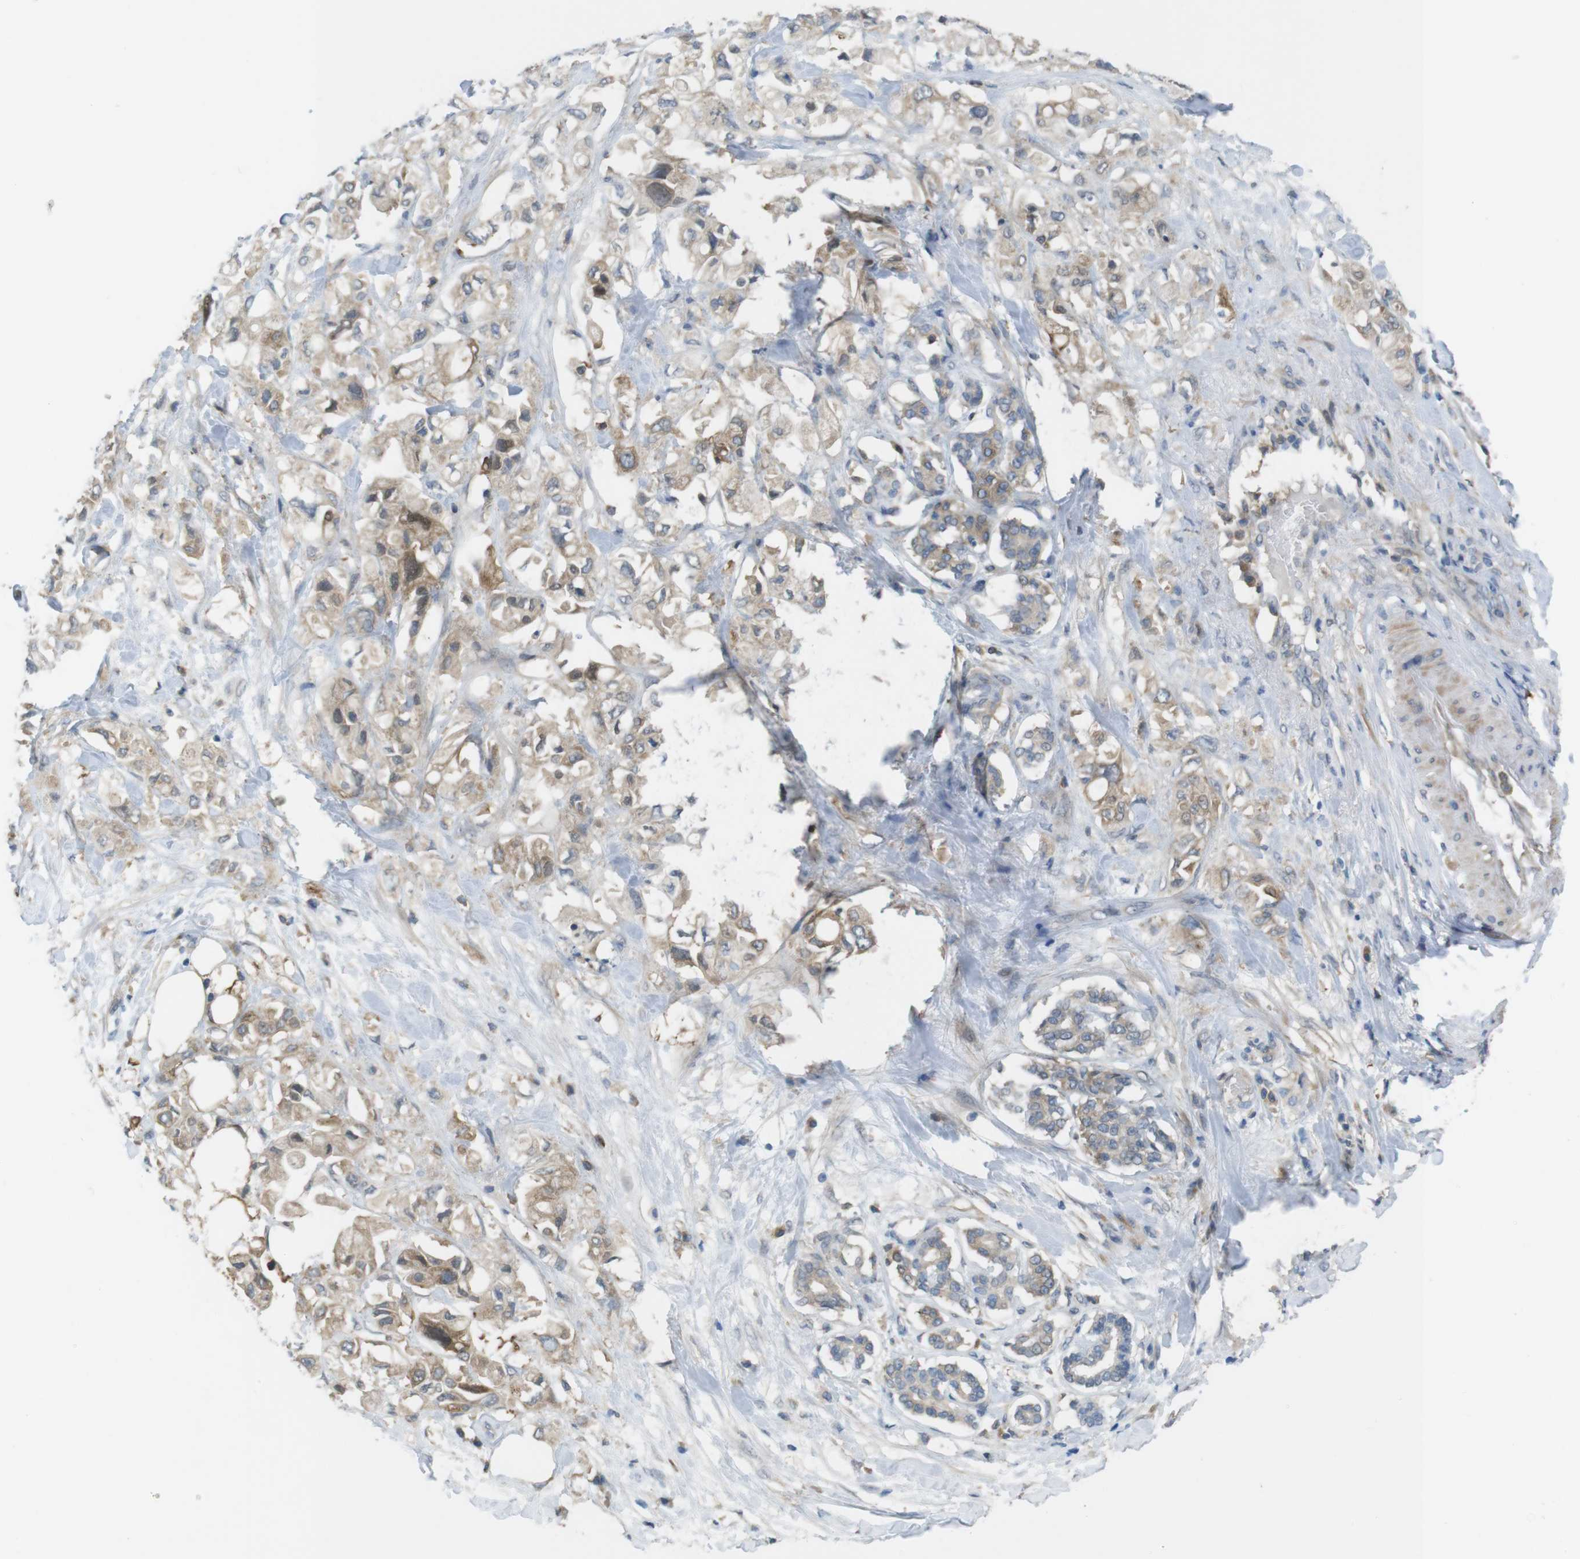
{"staining": {"intensity": "moderate", "quantity": ">75%", "location": "cytoplasmic/membranous"}, "tissue": "pancreatic cancer", "cell_type": "Tumor cells", "image_type": "cancer", "snomed": [{"axis": "morphology", "description": "Adenocarcinoma, NOS"}, {"axis": "topography", "description": "Pancreas"}], "caption": "Pancreatic adenocarcinoma stained for a protein (brown) displays moderate cytoplasmic/membranous positive expression in approximately >75% of tumor cells.", "gene": "MTHFD1", "patient": {"sex": "female", "age": 56}}